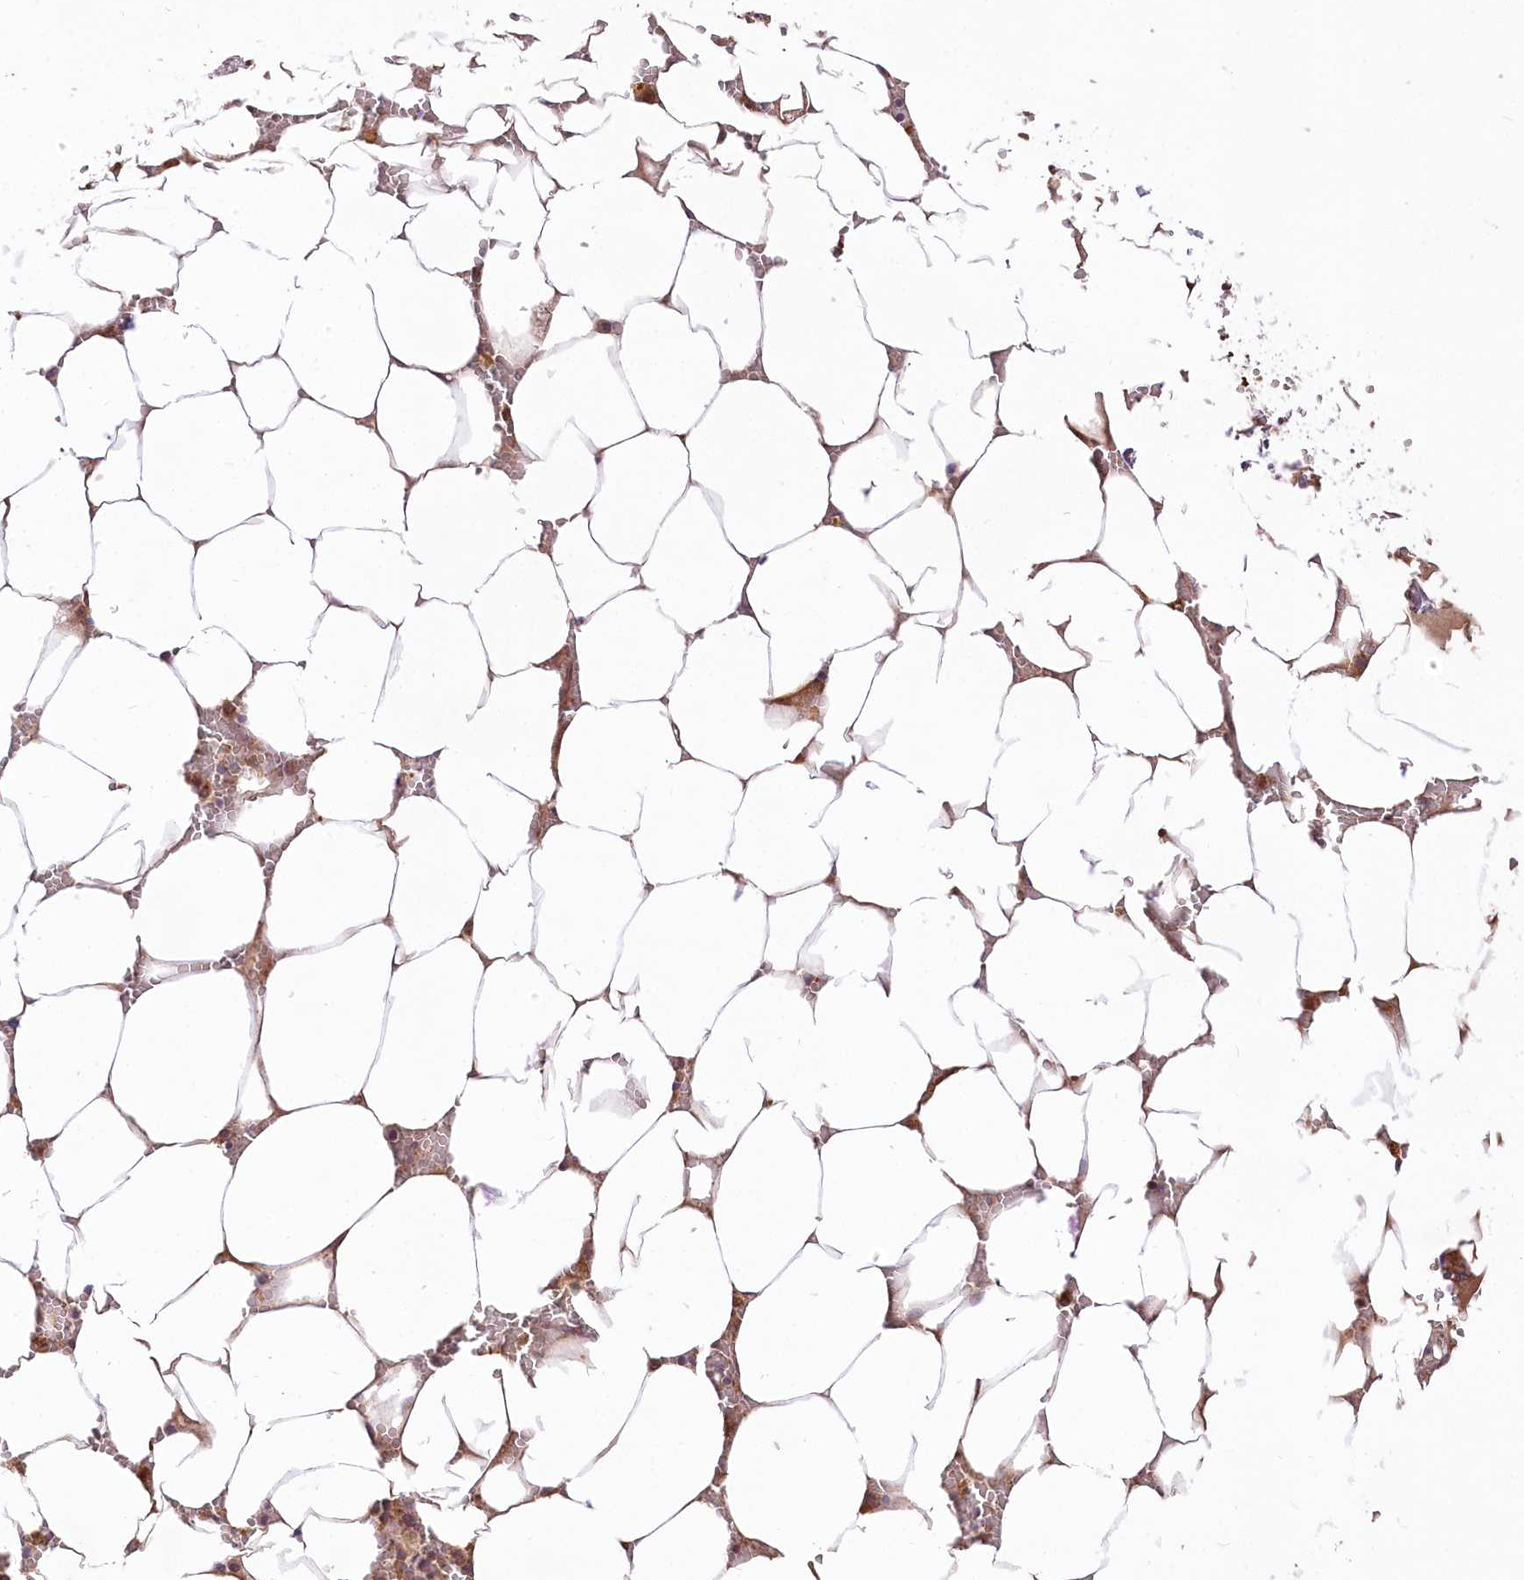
{"staining": {"intensity": "moderate", "quantity": "<25%", "location": "cytoplasmic/membranous"}, "tissue": "bone marrow", "cell_type": "Hematopoietic cells", "image_type": "normal", "snomed": [{"axis": "morphology", "description": "Normal tissue, NOS"}, {"axis": "topography", "description": "Bone marrow"}], "caption": "Immunohistochemistry micrograph of normal bone marrow: bone marrow stained using immunohistochemistry (IHC) shows low levels of moderate protein expression localized specifically in the cytoplasmic/membranous of hematopoietic cells, appearing as a cytoplasmic/membranous brown color.", "gene": "R3HDM2", "patient": {"sex": "male", "age": 70}}